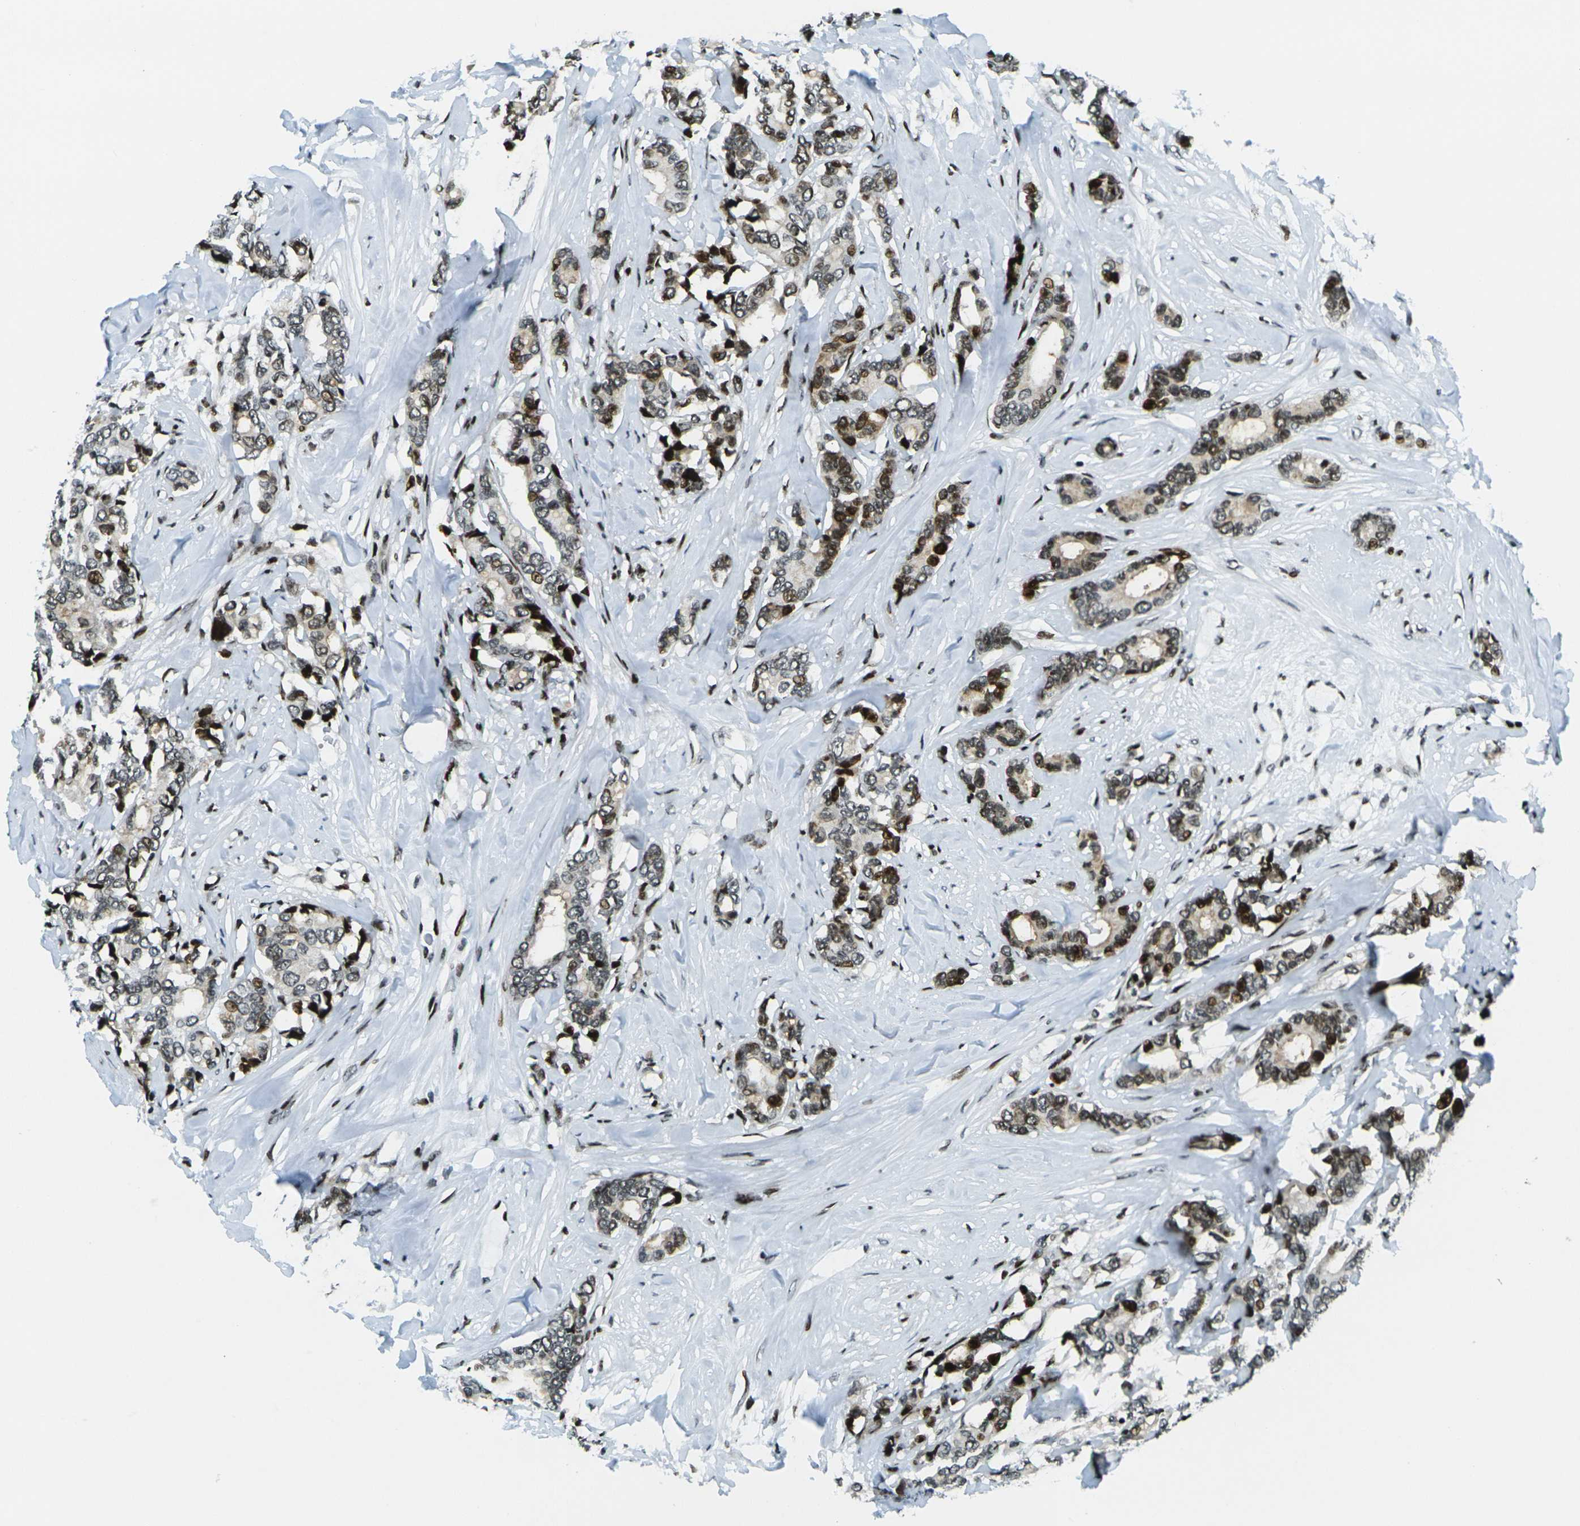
{"staining": {"intensity": "moderate", "quantity": ">75%", "location": "nuclear"}, "tissue": "breast cancer", "cell_type": "Tumor cells", "image_type": "cancer", "snomed": [{"axis": "morphology", "description": "Duct carcinoma"}, {"axis": "topography", "description": "Breast"}], "caption": "Moderate nuclear positivity is appreciated in about >75% of tumor cells in invasive ductal carcinoma (breast). Immunohistochemistry (ihc) stains the protein of interest in brown and the nuclei are stained blue.", "gene": "H3-3A", "patient": {"sex": "female", "age": 87}}